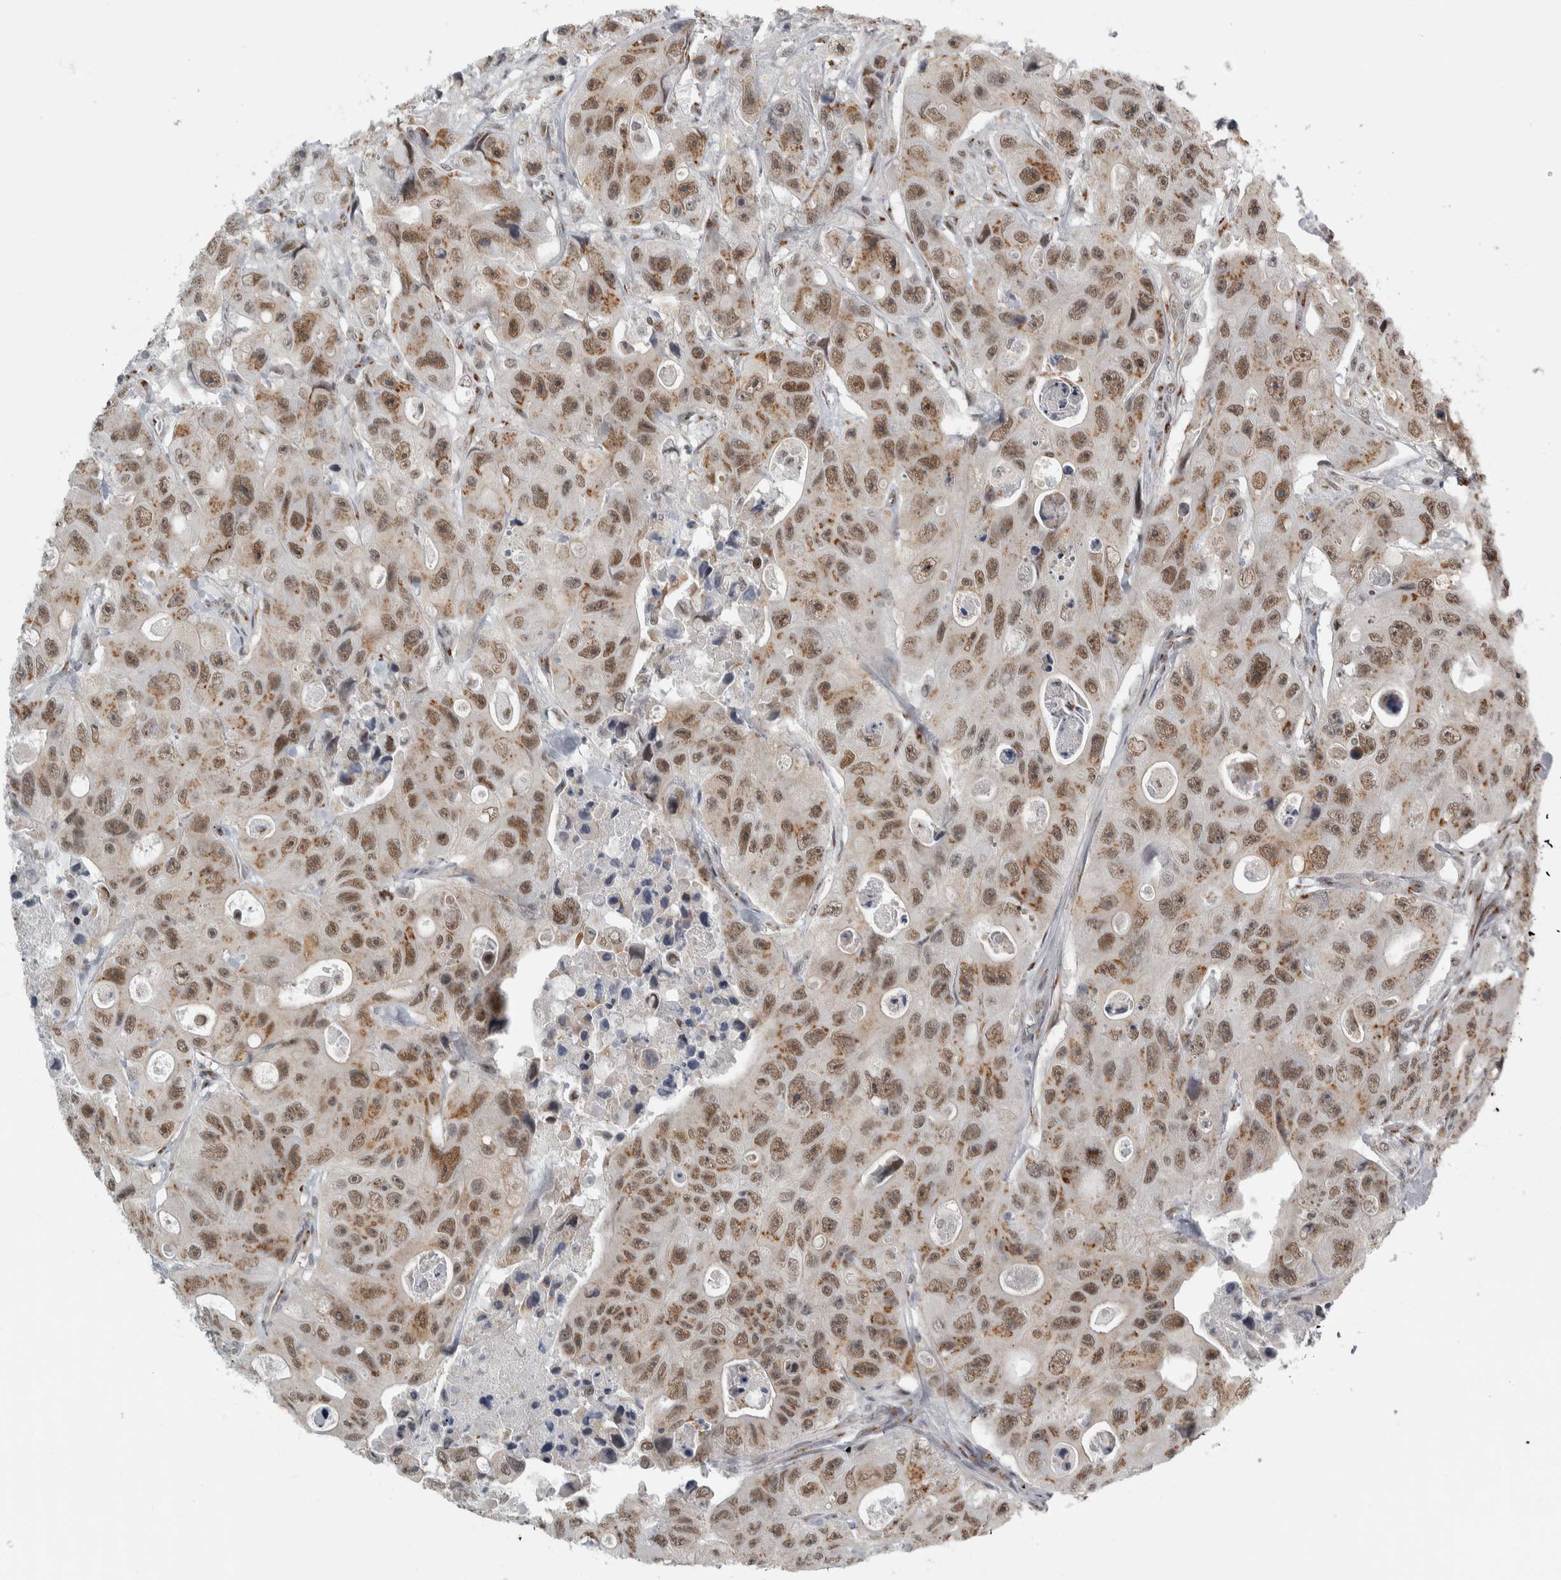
{"staining": {"intensity": "moderate", "quantity": ">75%", "location": "cytoplasmic/membranous,nuclear"}, "tissue": "colorectal cancer", "cell_type": "Tumor cells", "image_type": "cancer", "snomed": [{"axis": "morphology", "description": "Adenocarcinoma, NOS"}, {"axis": "topography", "description": "Colon"}], "caption": "Protein staining of colorectal cancer tissue exhibits moderate cytoplasmic/membranous and nuclear expression in about >75% of tumor cells. The staining was performed using DAB (3,3'-diaminobenzidine), with brown indicating positive protein expression. Nuclei are stained blue with hematoxylin.", "gene": "ZMYND8", "patient": {"sex": "female", "age": 46}}